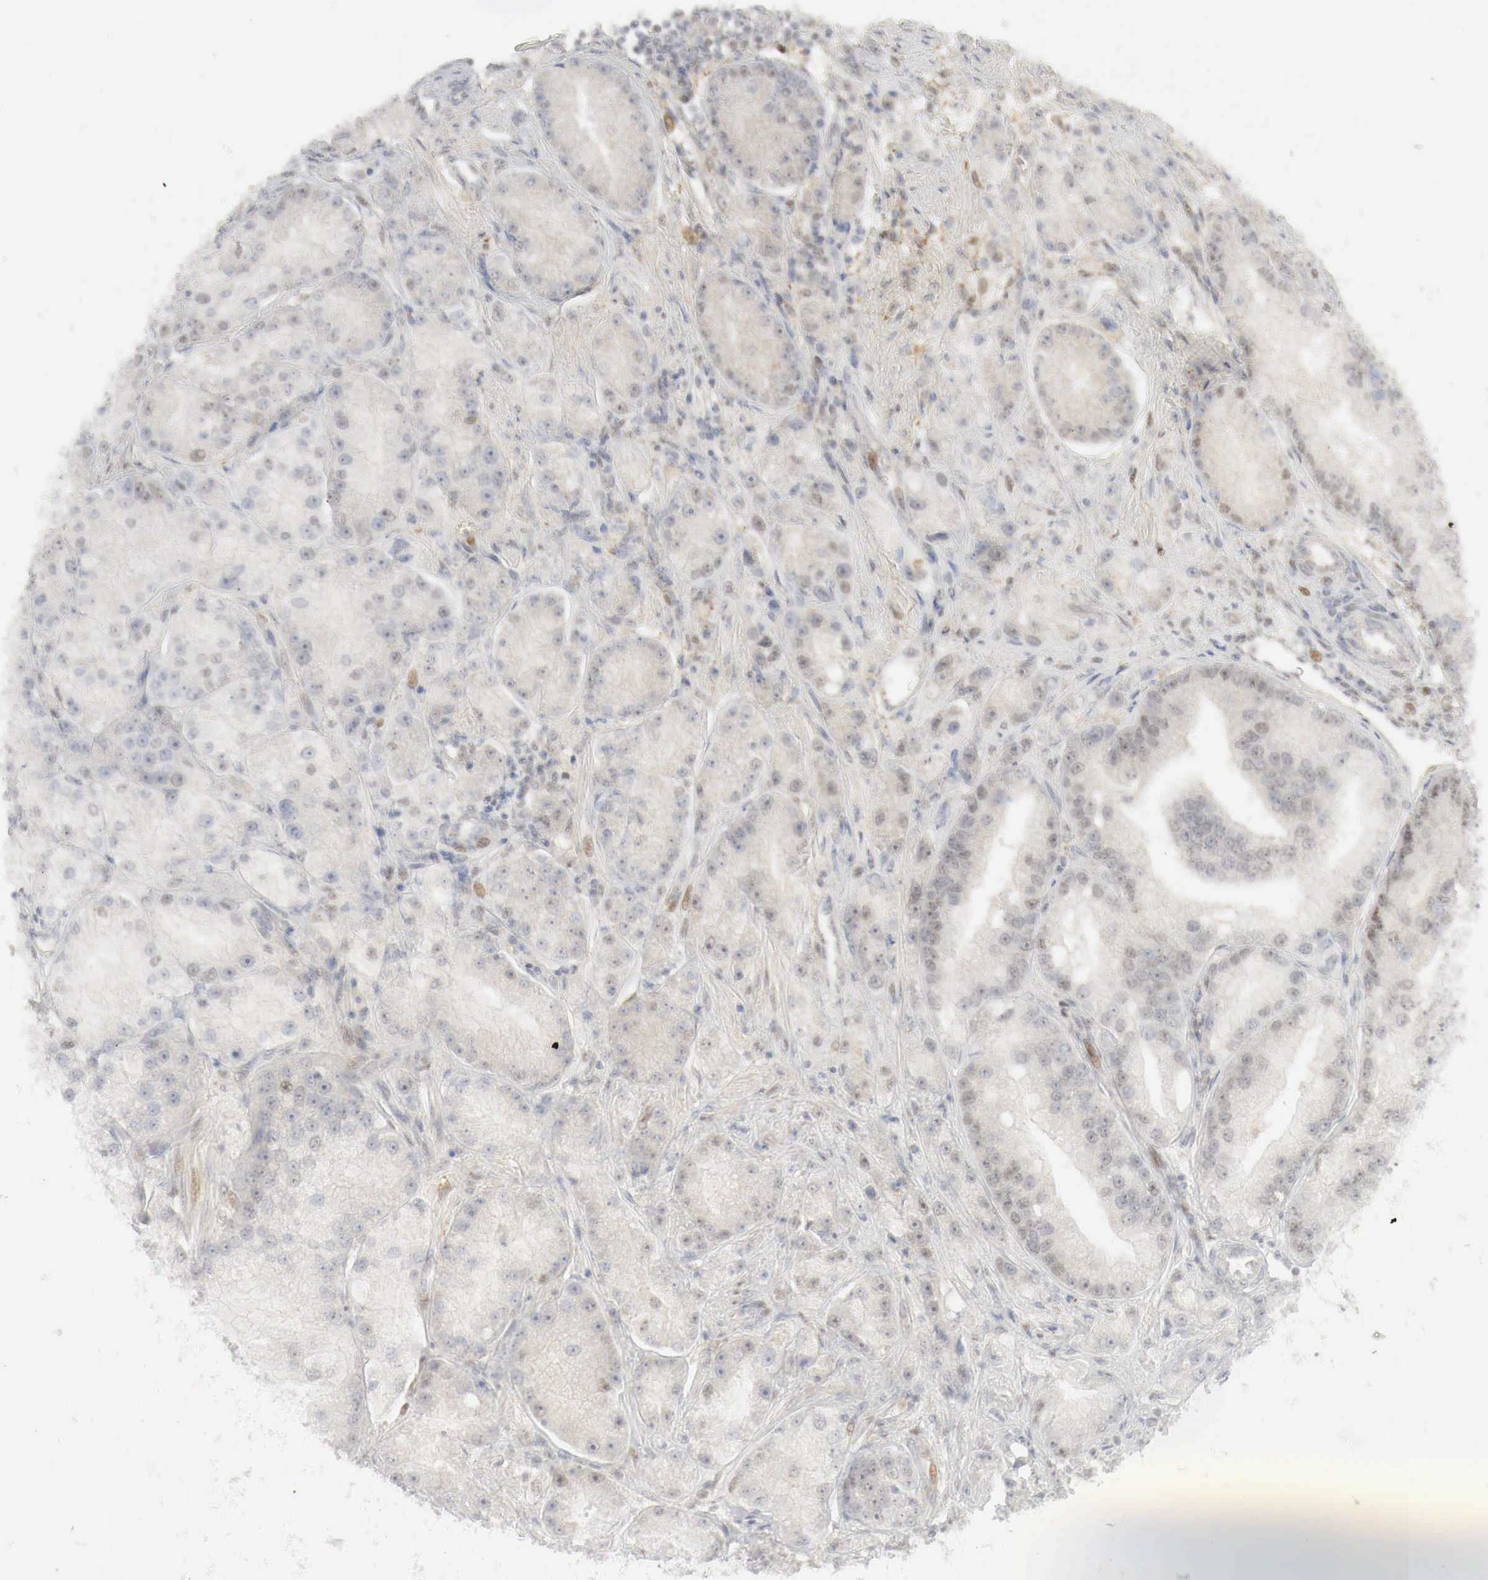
{"staining": {"intensity": "weak", "quantity": "25%-75%", "location": "cytoplasmic/membranous,nuclear"}, "tissue": "prostate cancer", "cell_type": "Tumor cells", "image_type": "cancer", "snomed": [{"axis": "morphology", "description": "Adenocarcinoma, Medium grade"}, {"axis": "topography", "description": "Prostate"}], "caption": "This is an image of IHC staining of prostate medium-grade adenocarcinoma, which shows weak staining in the cytoplasmic/membranous and nuclear of tumor cells.", "gene": "MYC", "patient": {"sex": "male", "age": 72}}